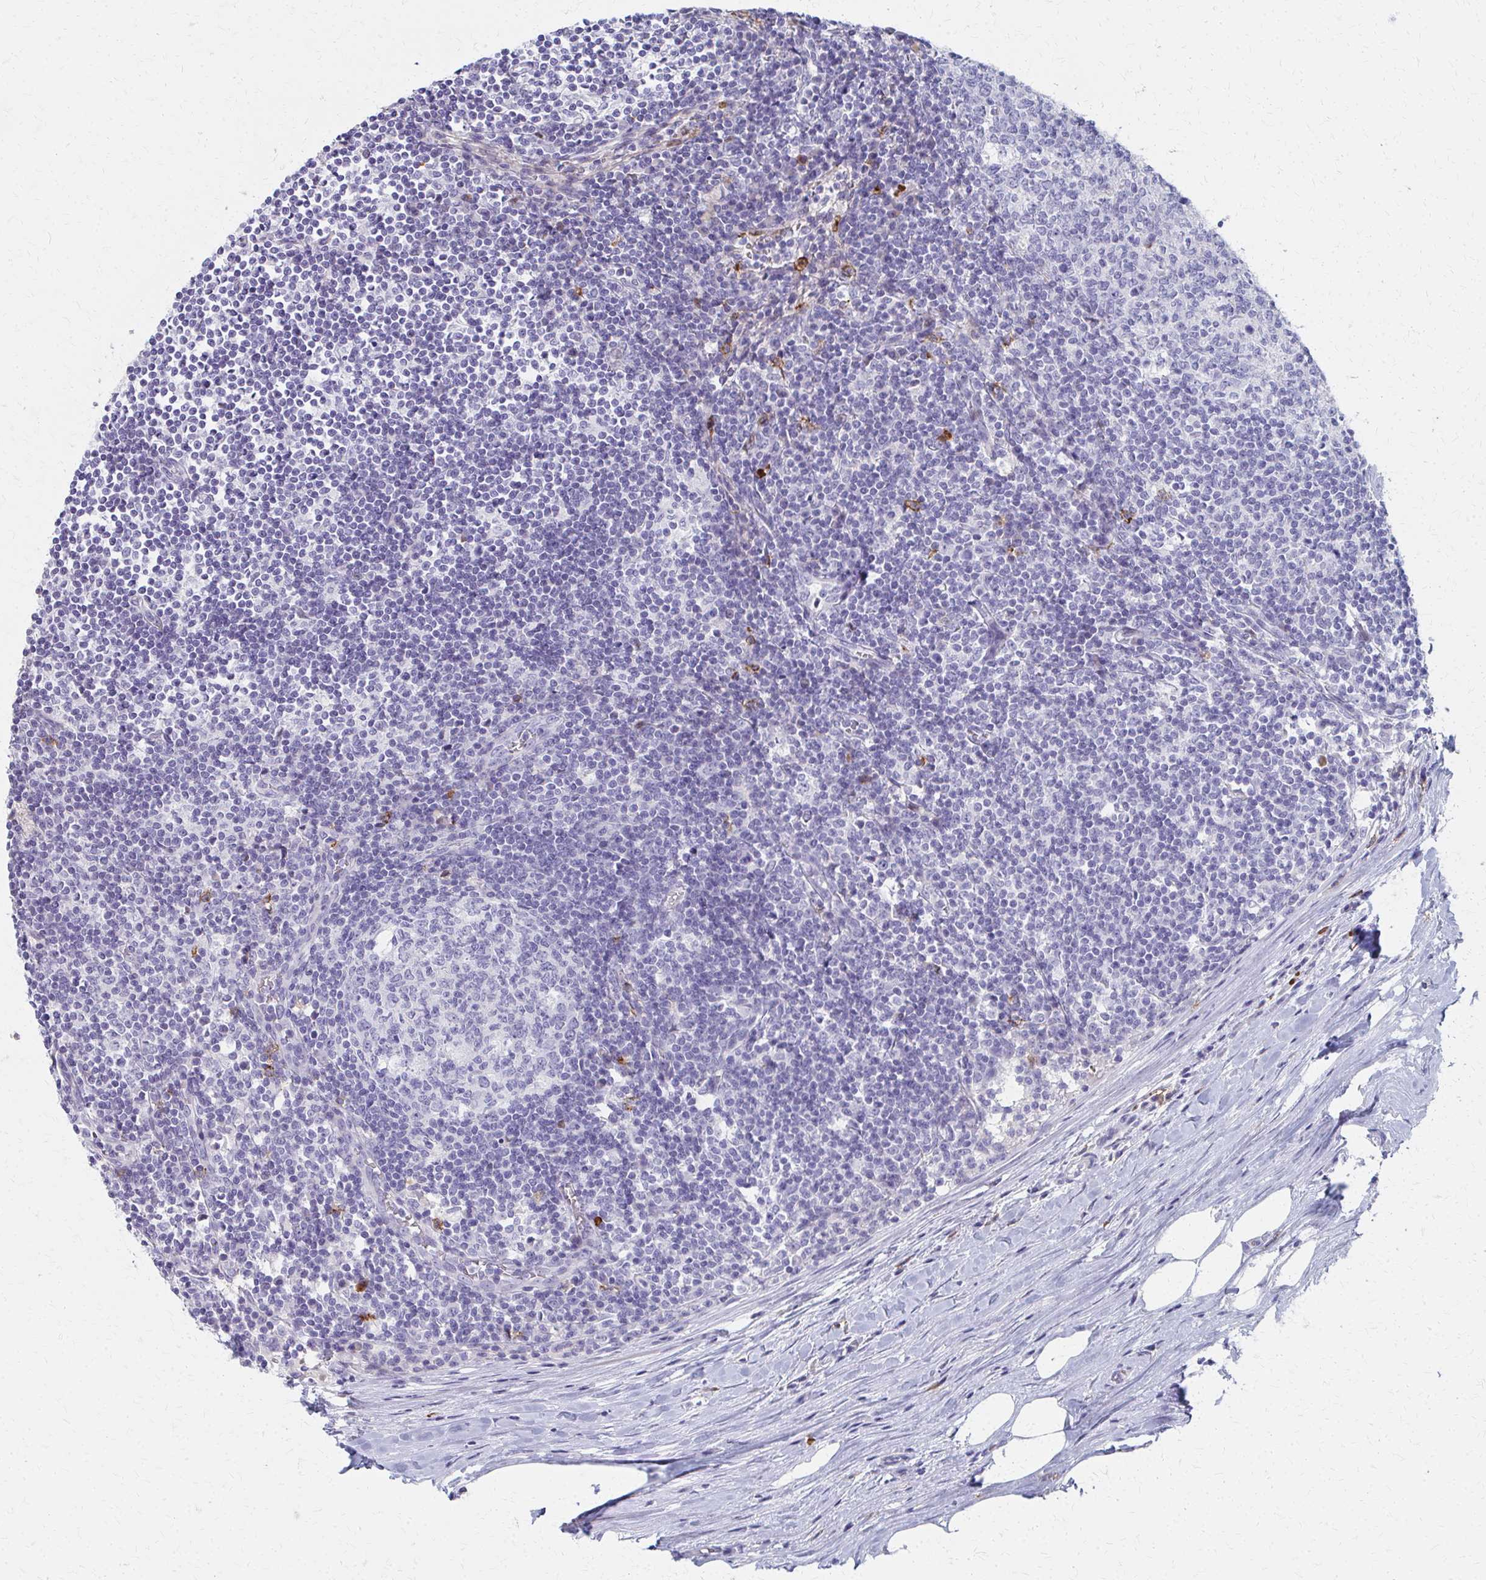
{"staining": {"intensity": "negative", "quantity": "none", "location": "none"}, "tissue": "lymph node", "cell_type": "Germinal center cells", "image_type": "normal", "snomed": [{"axis": "morphology", "description": "Normal tissue, NOS"}, {"axis": "topography", "description": "Lymph node"}], "caption": "An image of human lymph node is negative for staining in germinal center cells. (Stains: DAB IHC with hematoxylin counter stain, Microscopy: brightfield microscopy at high magnification).", "gene": "MS4A2", "patient": {"sex": "male", "age": 67}}